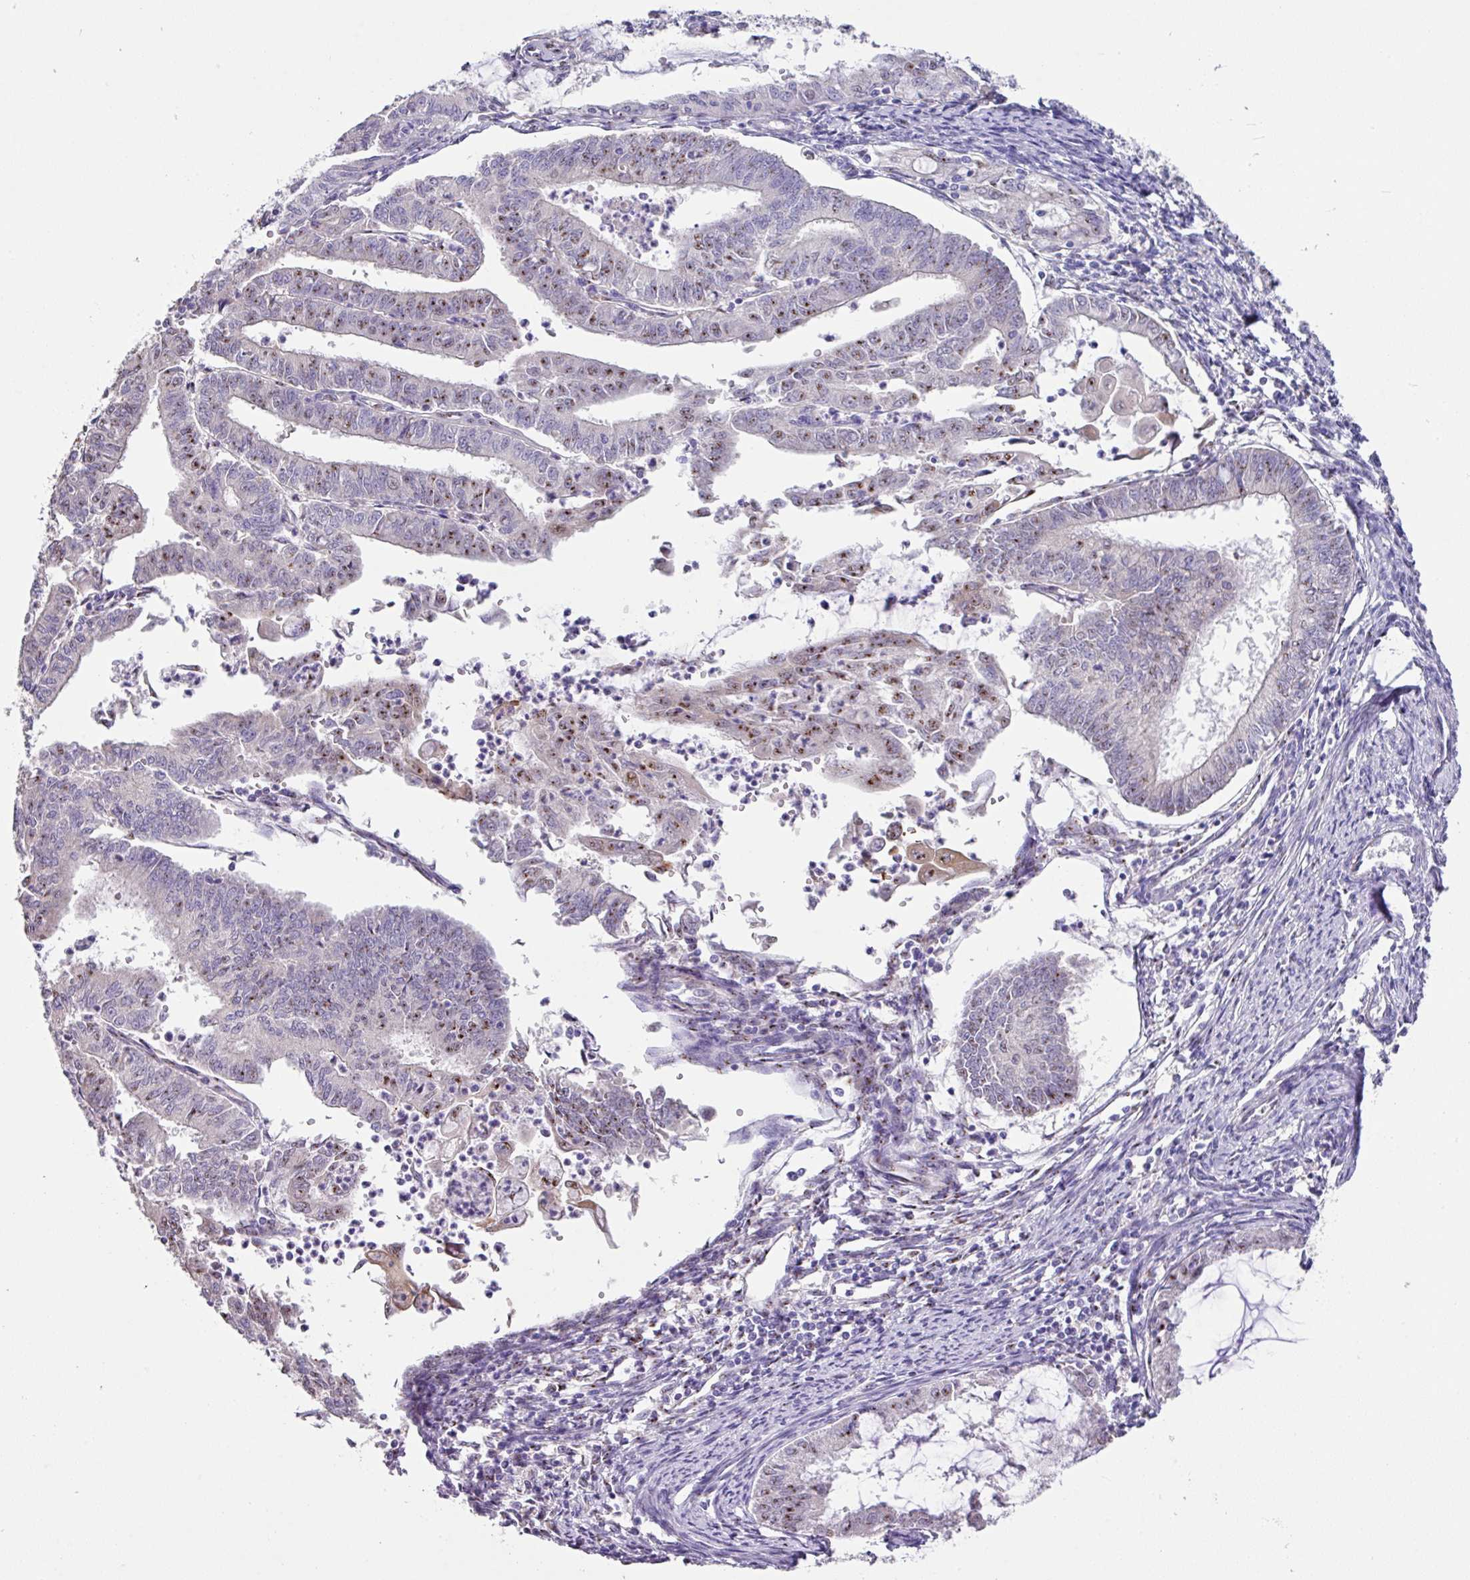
{"staining": {"intensity": "moderate", "quantity": "25%-75%", "location": "nuclear"}, "tissue": "endometrial cancer", "cell_type": "Tumor cells", "image_type": "cancer", "snomed": [{"axis": "morphology", "description": "Adenocarcinoma, NOS"}, {"axis": "topography", "description": "Endometrium"}], "caption": "Human endometrial cancer stained for a protein (brown) exhibits moderate nuclear positive expression in about 25%-75% of tumor cells.", "gene": "ZG16", "patient": {"sex": "female", "age": 70}}